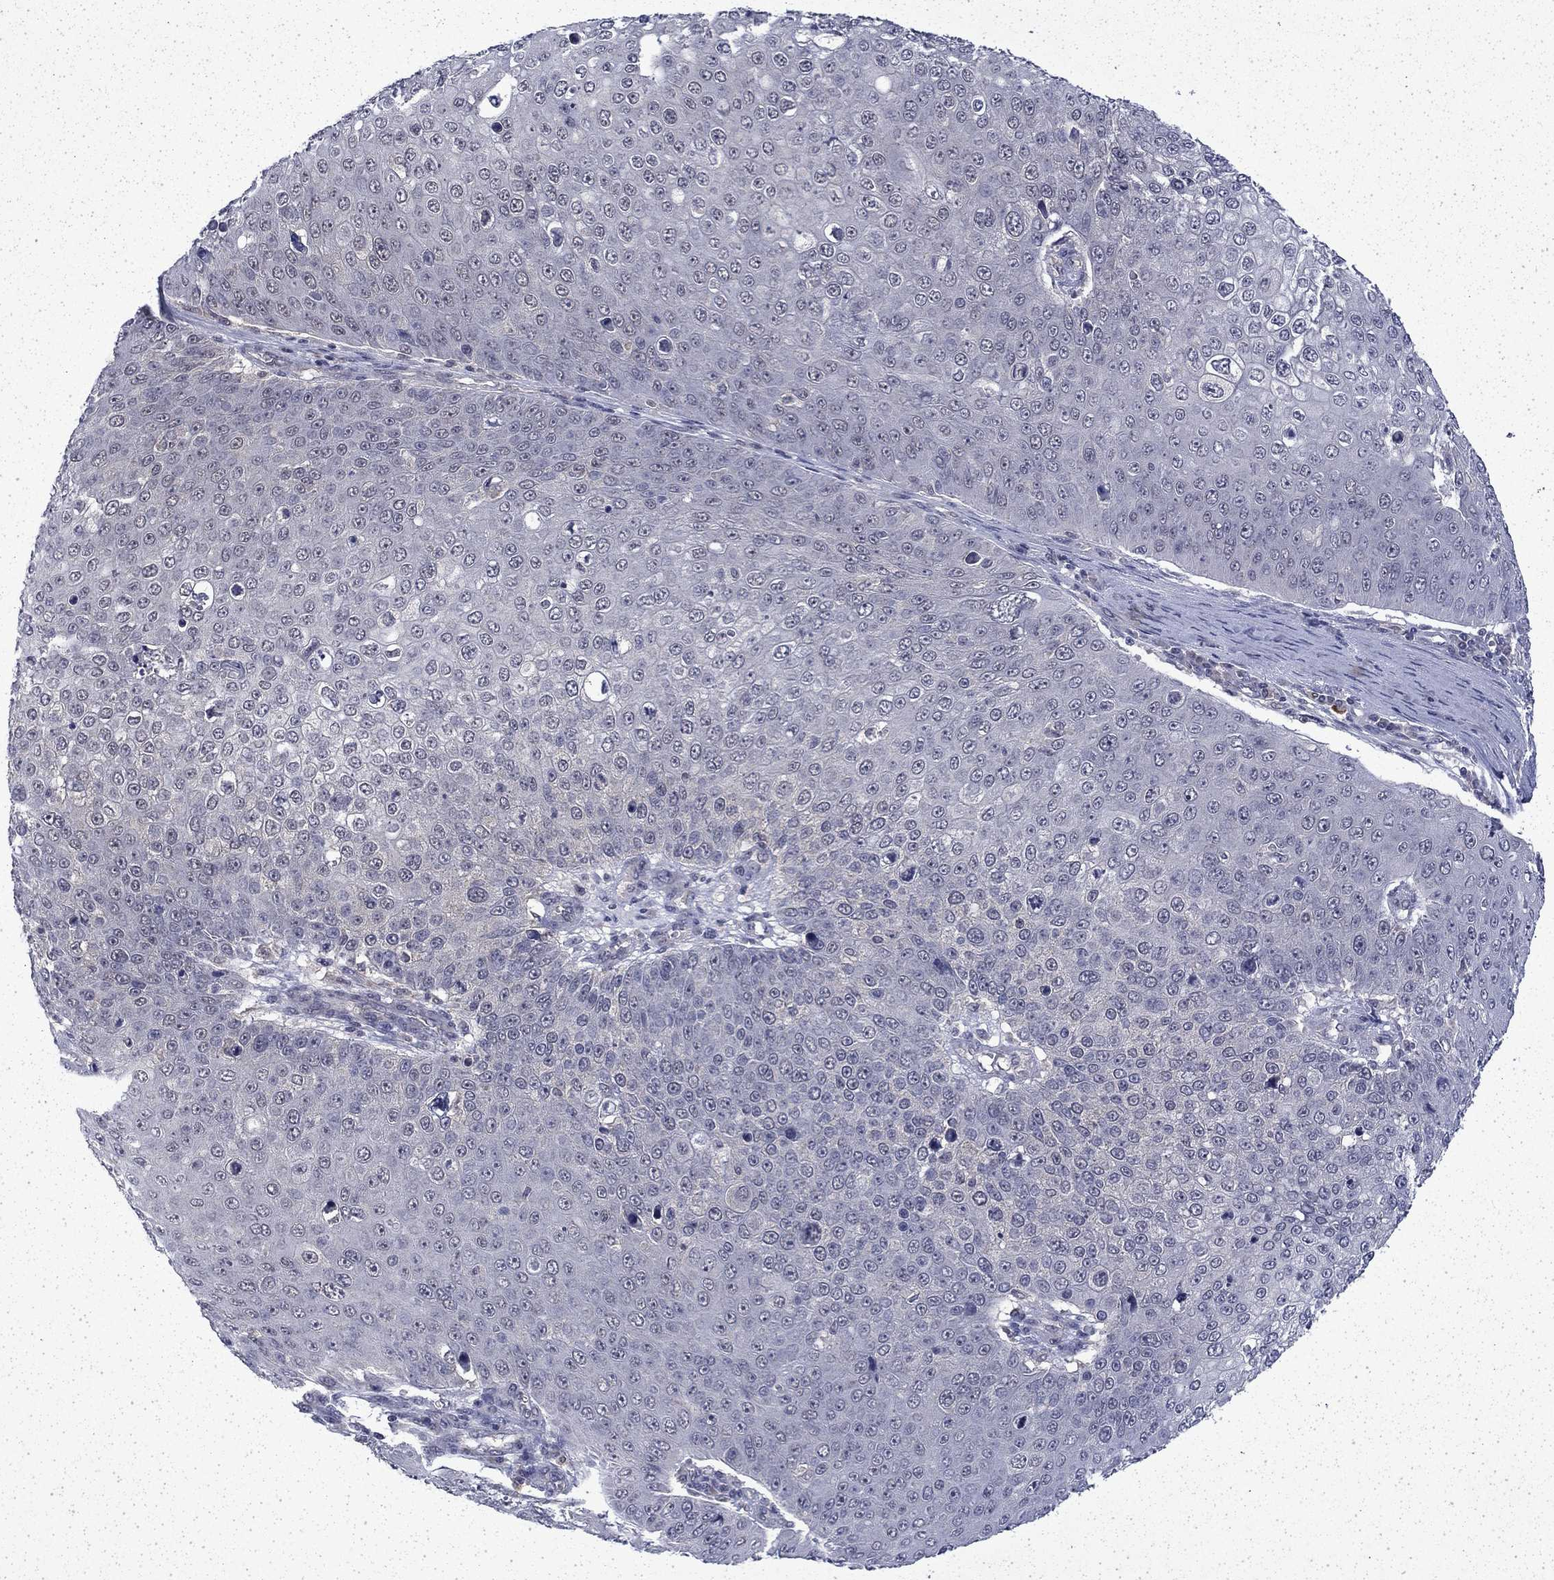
{"staining": {"intensity": "negative", "quantity": "none", "location": "none"}, "tissue": "skin cancer", "cell_type": "Tumor cells", "image_type": "cancer", "snomed": [{"axis": "morphology", "description": "Squamous cell carcinoma, NOS"}, {"axis": "topography", "description": "Skin"}], "caption": "Tumor cells are negative for protein expression in human squamous cell carcinoma (skin).", "gene": "CHAT", "patient": {"sex": "male", "age": 71}}